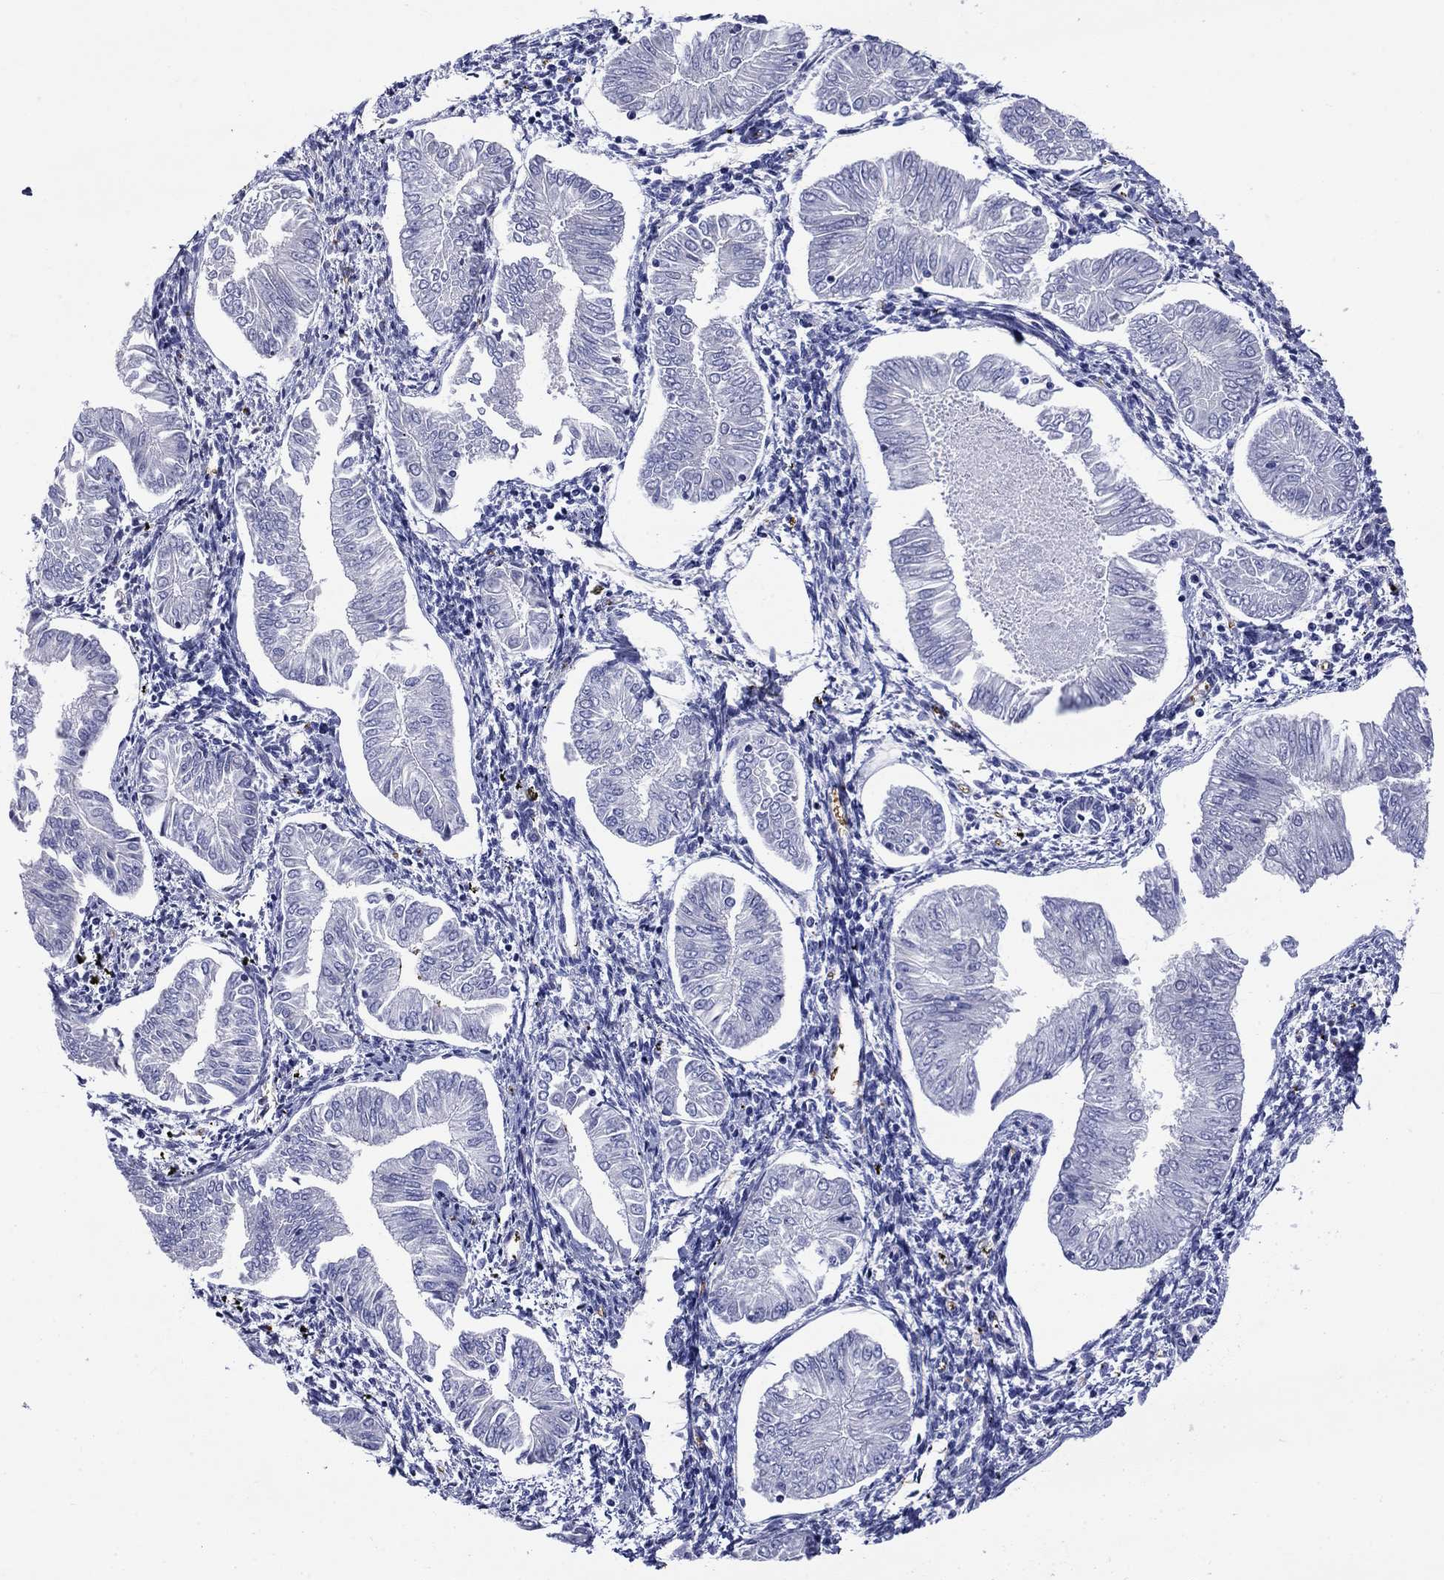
{"staining": {"intensity": "negative", "quantity": "none", "location": "none"}, "tissue": "endometrial cancer", "cell_type": "Tumor cells", "image_type": "cancer", "snomed": [{"axis": "morphology", "description": "Adenocarcinoma, NOS"}, {"axis": "topography", "description": "Endometrium"}], "caption": "Tumor cells are negative for protein expression in human endometrial cancer.", "gene": "SLC1A2", "patient": {"sex": "female", "age": 53}}